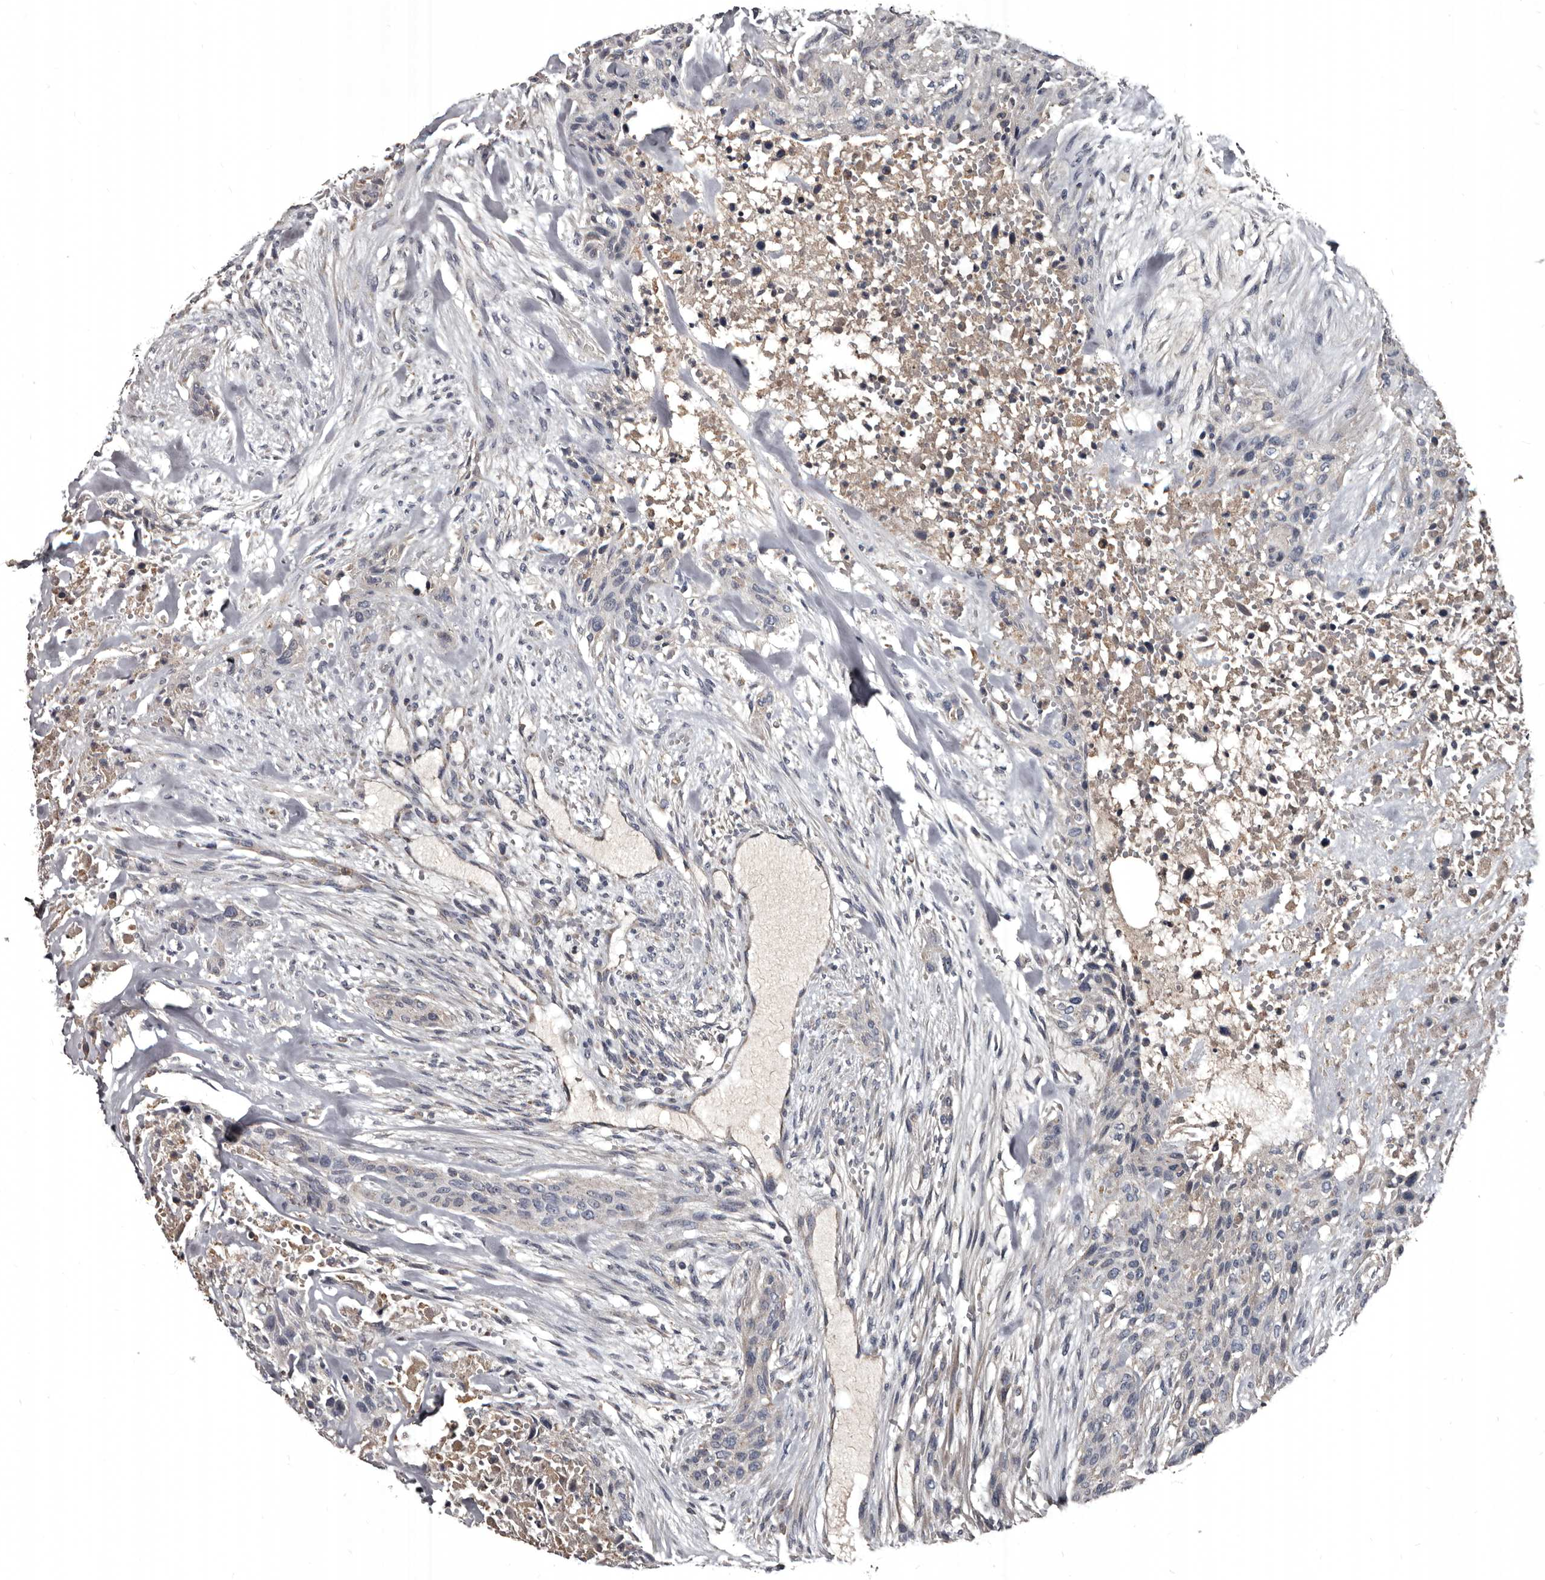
{"staining": {"intensity": "negative", "quantity": "none", "location": "none"}, "tissue": "urothelial cancer", "cell_type": "Tumor cells", "image_type": "cancer", "snomed": [{"axis": "morphology", "description": "Urothelial carcinoma, High grade"}, {"axis": "topography", "description": "Urinary bladder"}], "caption": "This is an IHC histopathology image of human high-grade urothelial carcinoma. There is no staining in tumor cells.", "gene": "GREB1", "patient": {"sex": "male", "age": 35}}